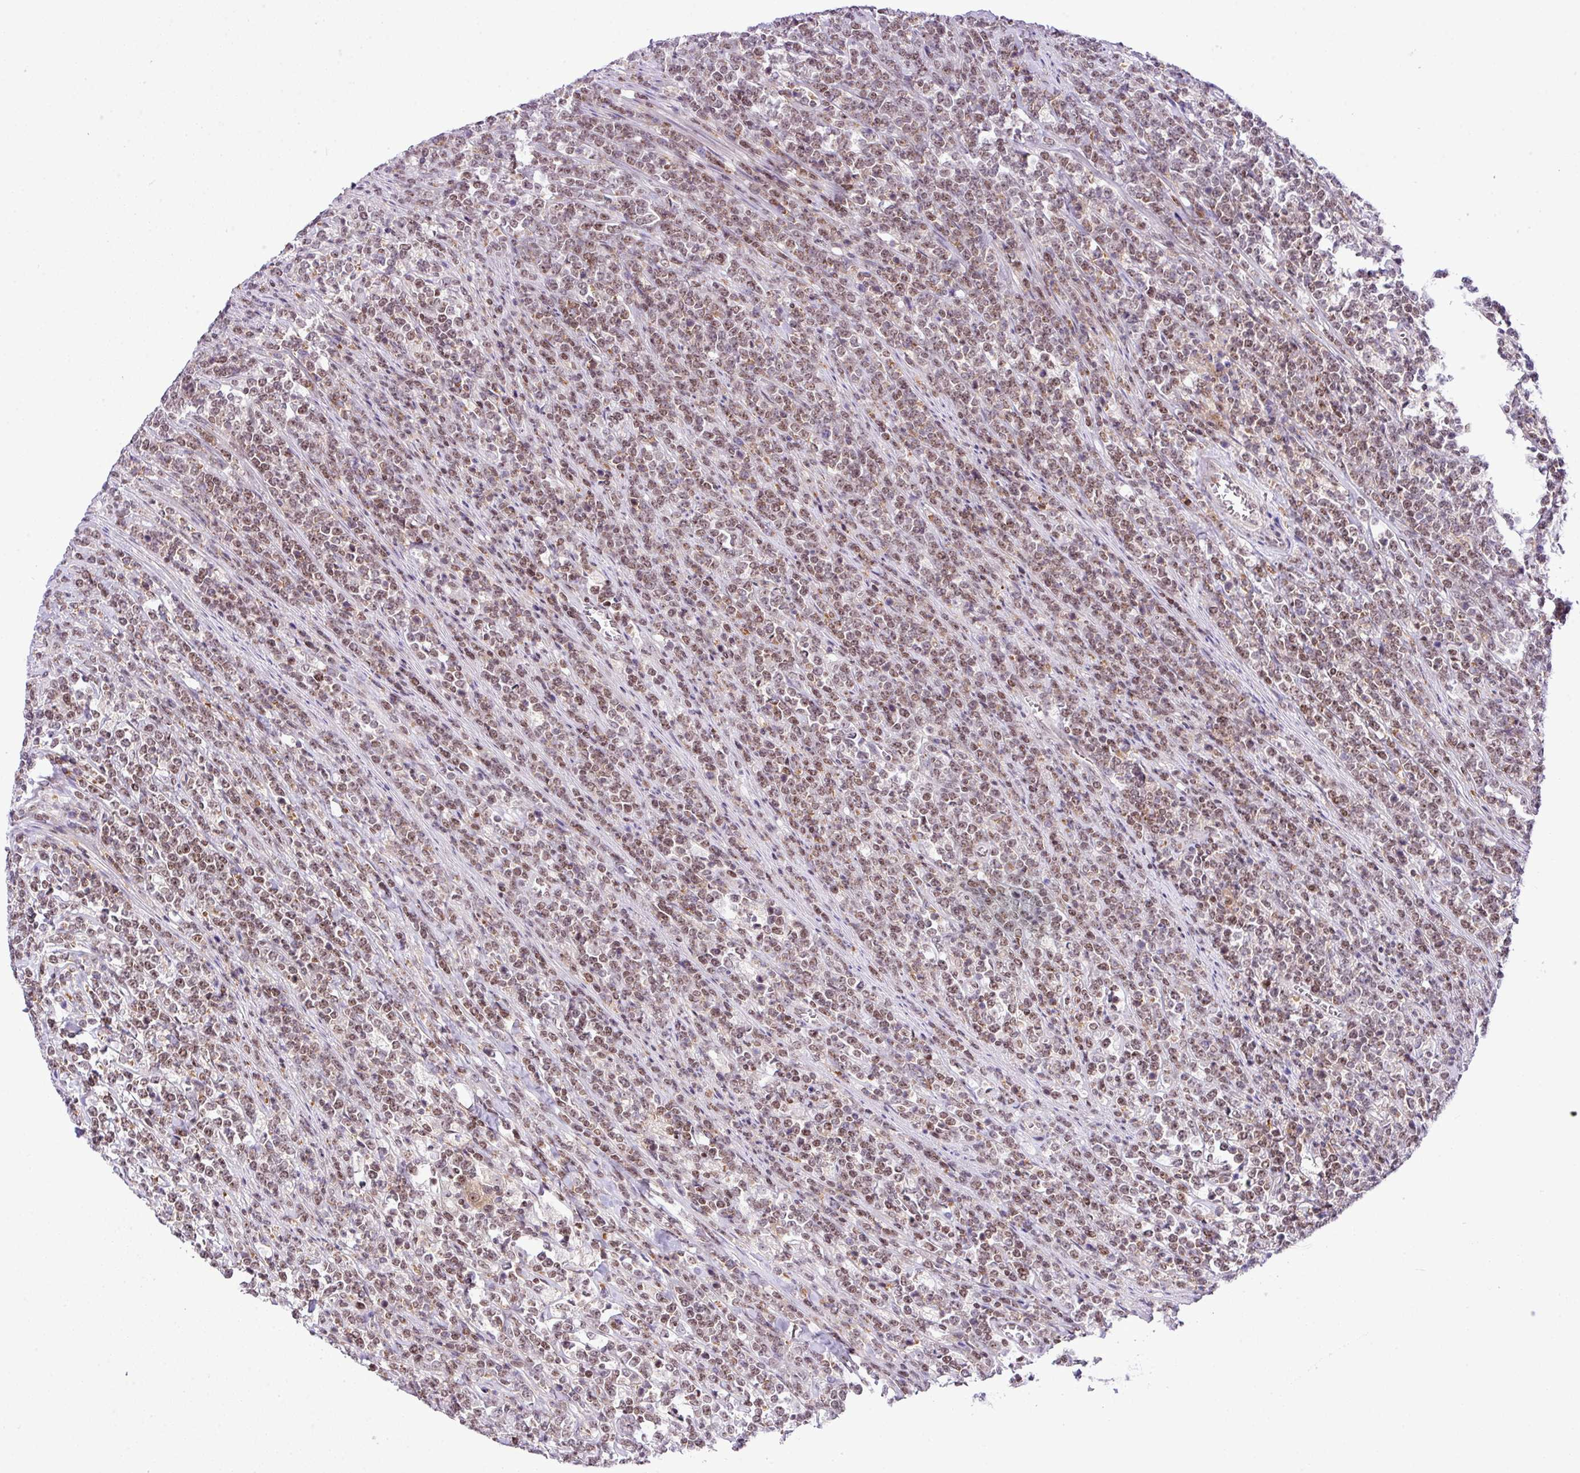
{"staining": {"intensity": "moderate", "quantity": ">75%", "location": "nuclear"}, "tissue": "lymphoma", "cell_type": "Tumor cells", "image_type": "cancer", "snomed": [{"axis": "morphology", "description": "Malignant lymphoma, non-Hodgkin's type, High grade"}, {"axis": "topography", "description": "Small intestine"}], "caption": "Moderate nuclear protein positivity is present in about >75% of tumor cells in high-grade malignant lymphoma, non-Hodgkin's type.", "gene": "CCDC137", "patient": {"sex": "male", "age": 8}}